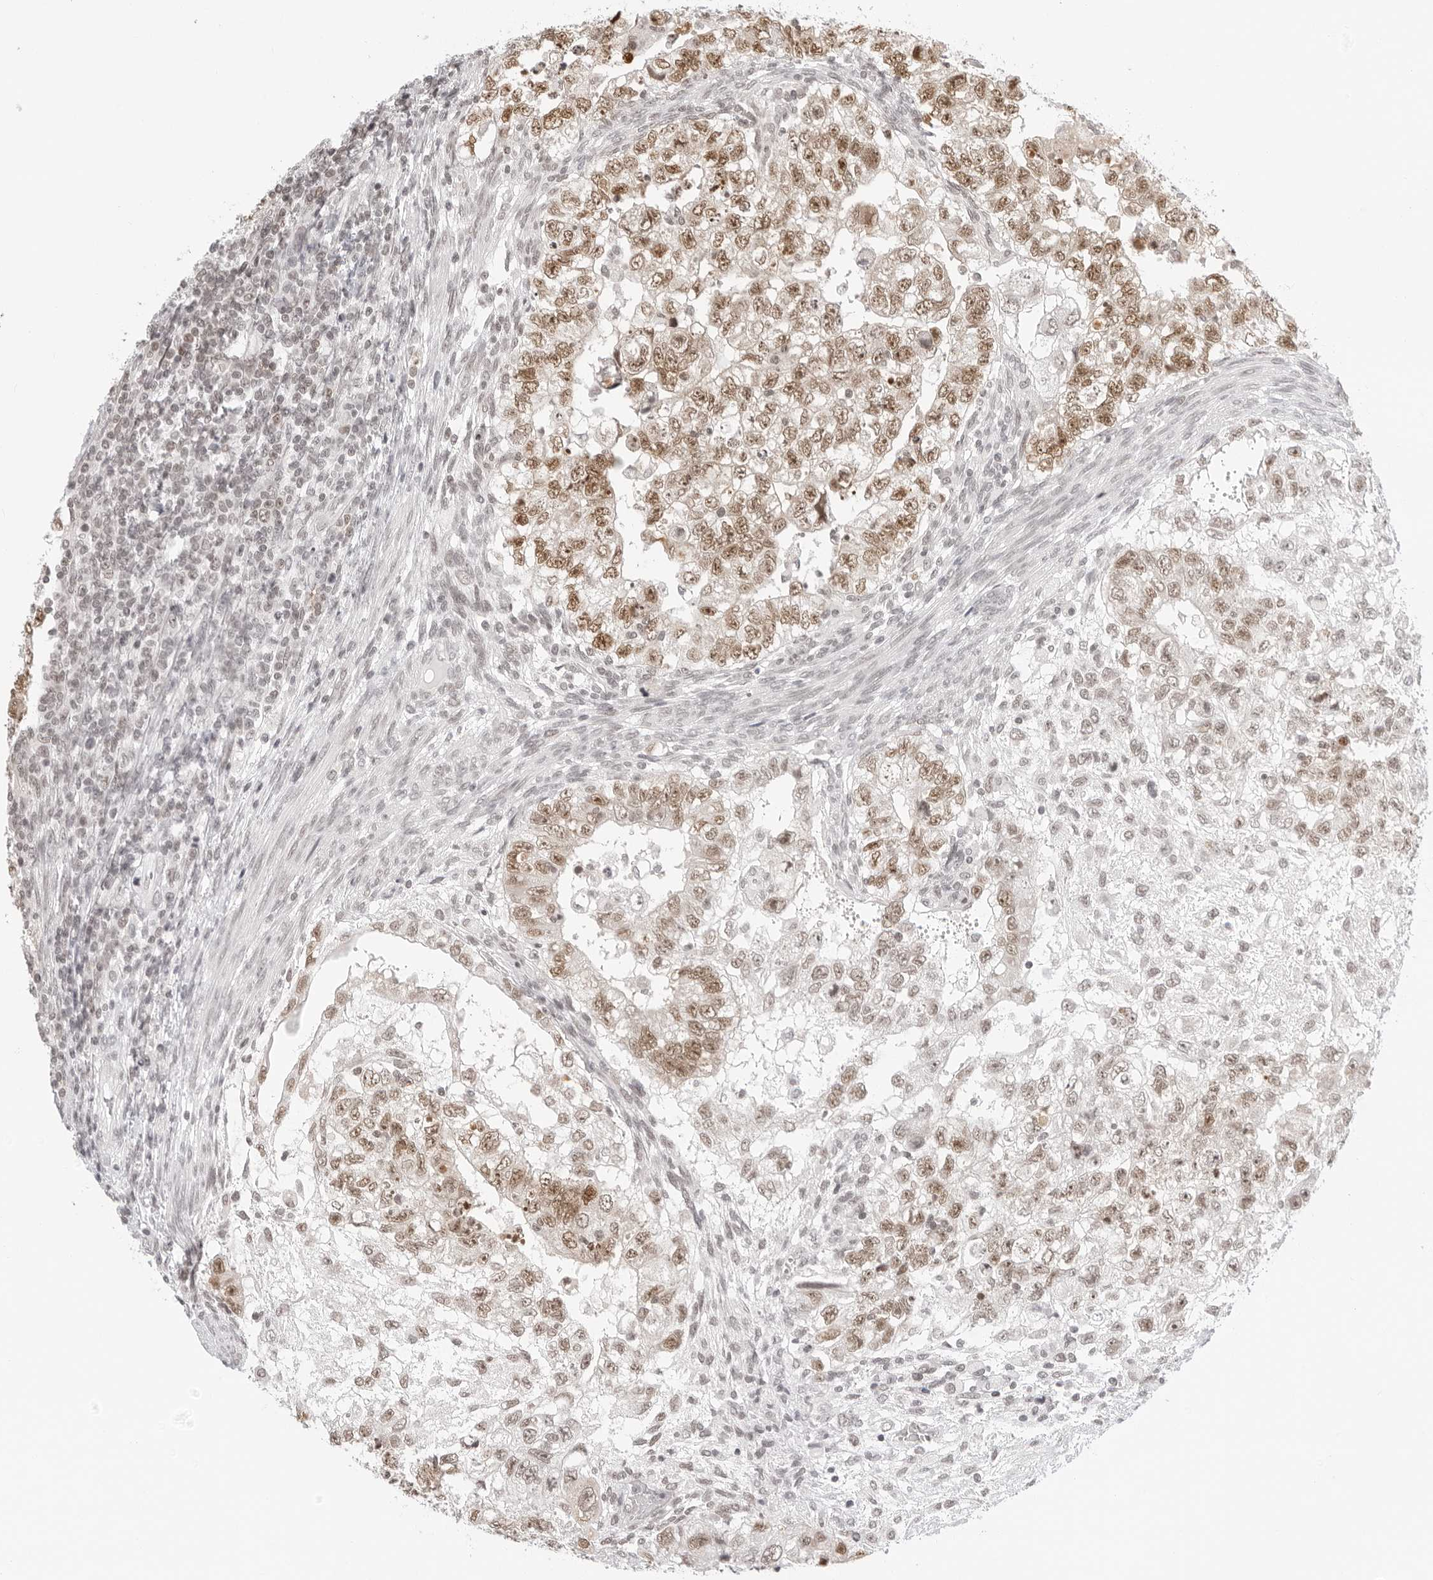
{"staining": {"intensity": "moderate", "quantity": ">75%", "location": "nuclear"}, "tissue": "testis cancer", "cell_type": "Tumor cells", "image_type": "cancer", "snomed": [{"axis": "morphology", "description": "Carcinoma, Embryonal, NOS"}, {"axis": "topography", "description": "Testis"}], "caption": "Brown immunohistochemical staining in testis cancer demonstrates moderate nuclear staining in about >75% of tumor cells.", "gene": "MSH6", "patient": {"sex": "male", "age": 37}}